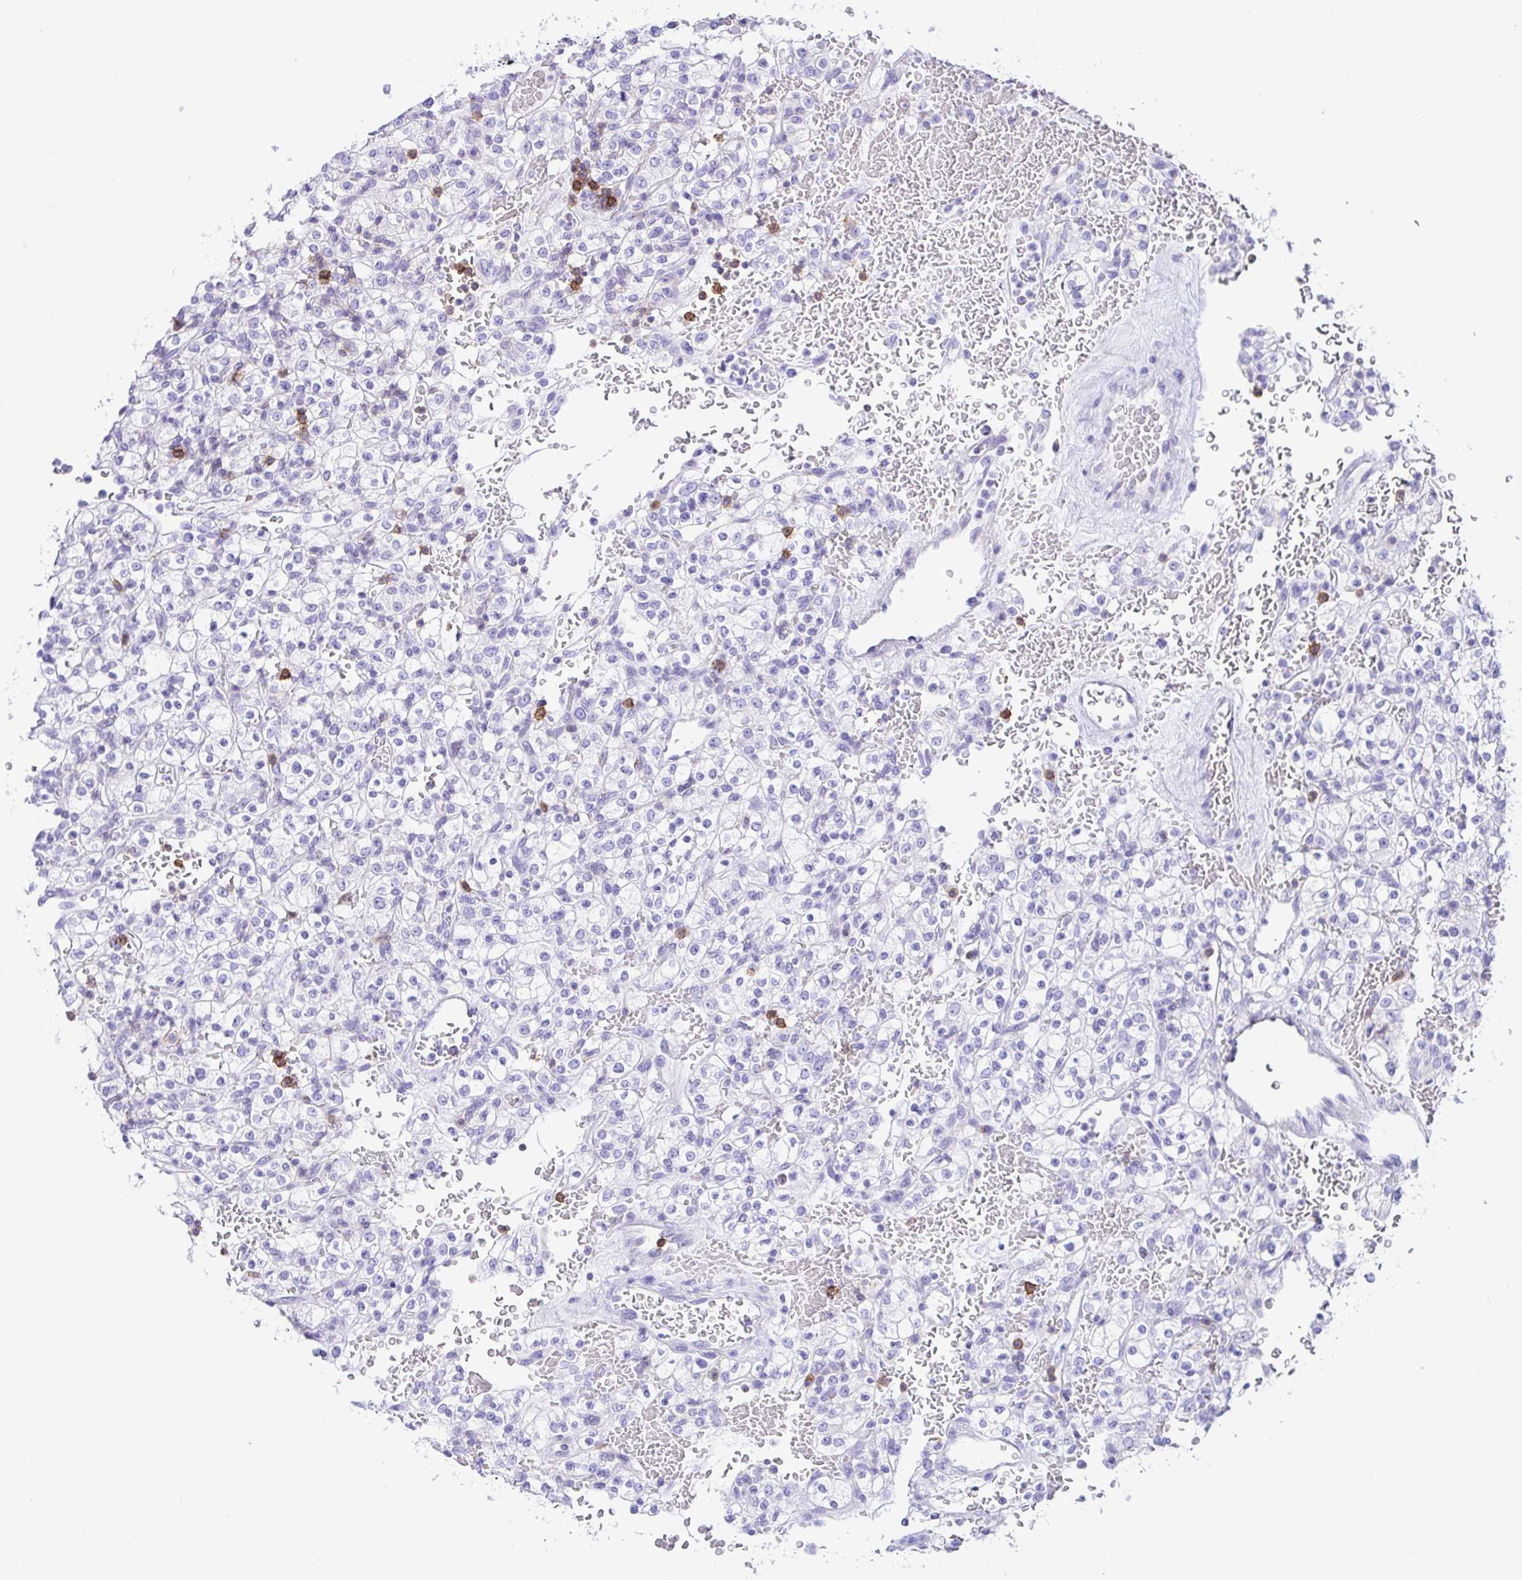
{"staining": {"intensity": "negative", "quantity": "none", "location": "none"}, "tissue": "renal cancer", "cell_type": "Tumor cells", "image_type": "cancer", "snomed": [{"axis": "morphology", "description": "Normal tissue, NOS"}, {"axis": "morphology", "description": "Adenocarcinoma, NOS"}, {"axis": "topography", "description": "Kidney"}], "caption": "The micrograph demonstrates no staining of tumor cells in renal cancer.", "gene": "CD5", "patient": {"sex": "female", "age": 72}}